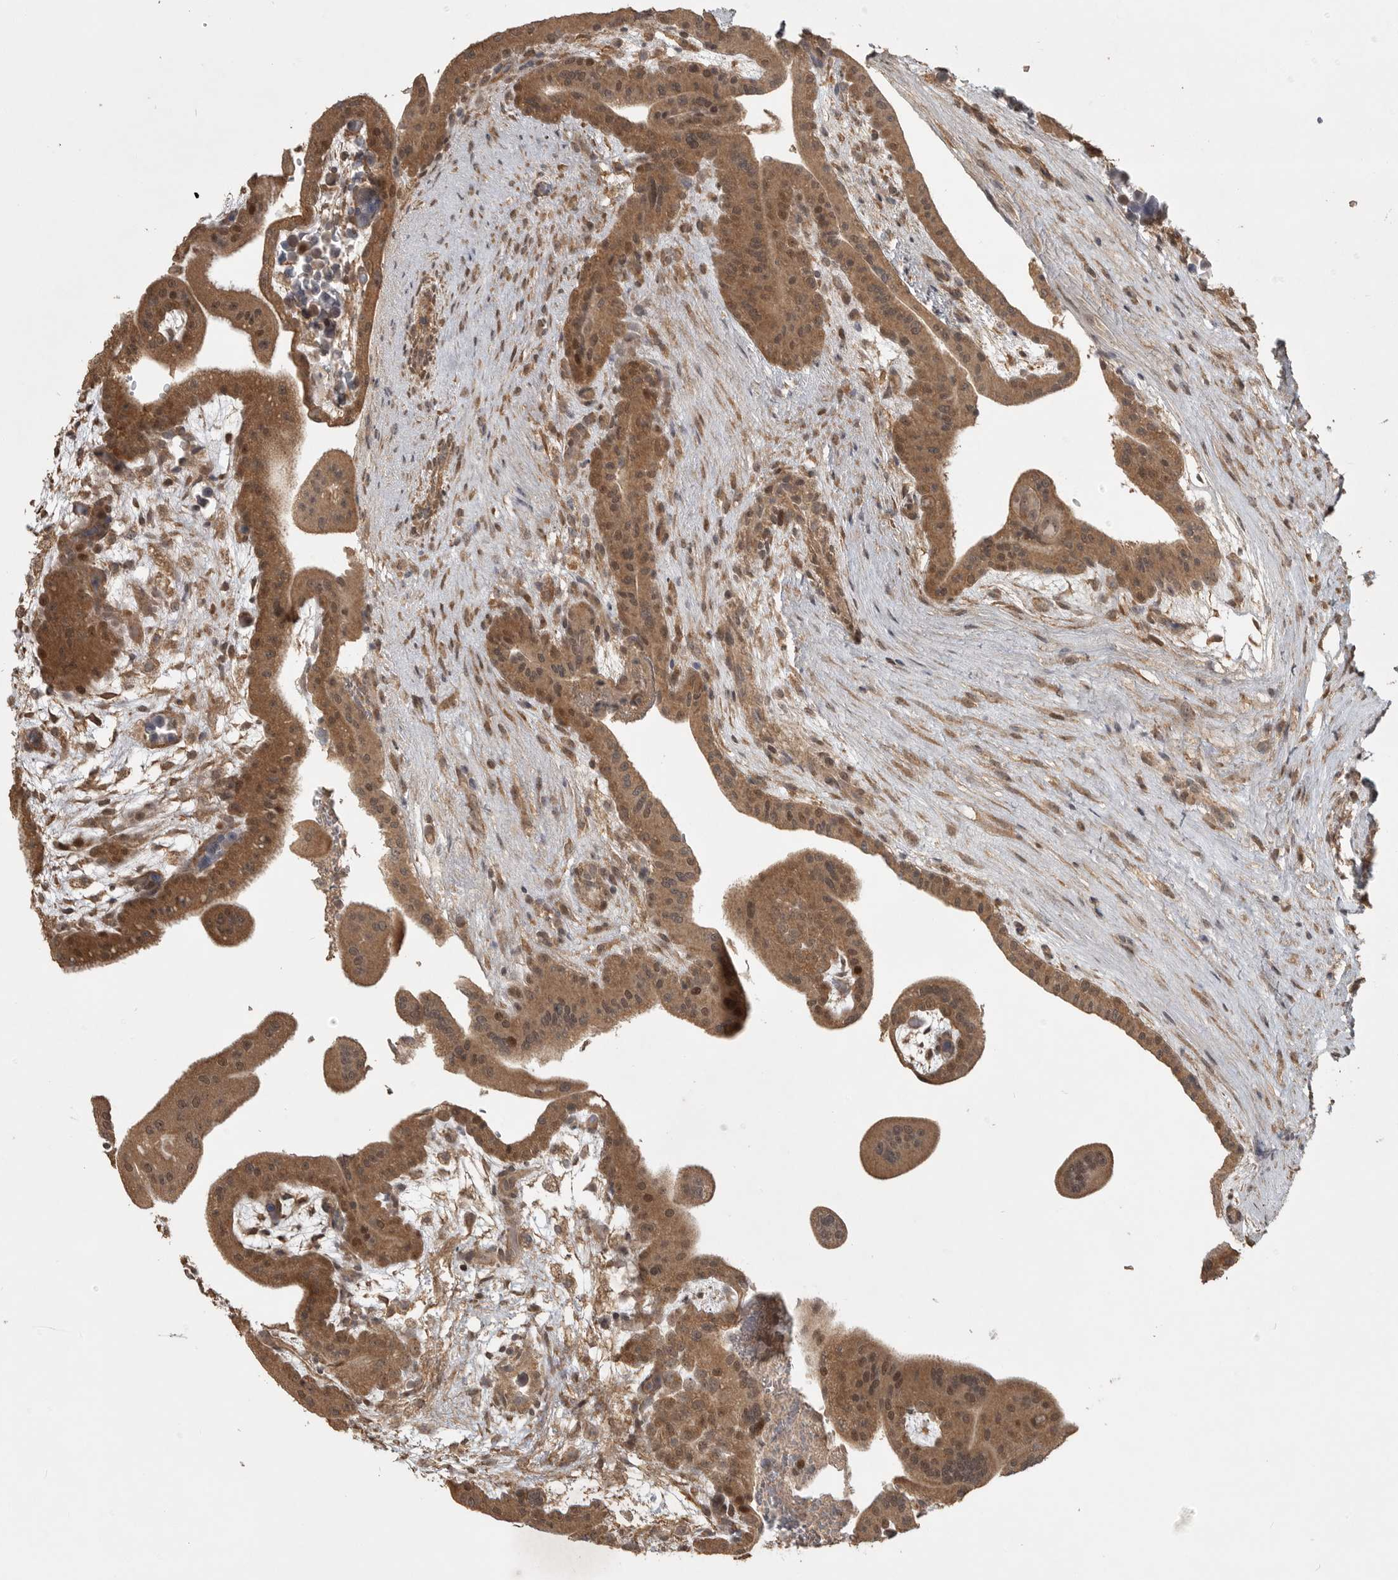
{"staining": {"intensity": "moderate", "quantity": ">75%", "location": "cytoplasmic/membranous,nuclear"}, "tissue": "placenta", "cell_type": "Decidual cells", "image_type": "normal", "snomed": [{"axis": "morphology", "description": "Normal tissue, NOS"}, {"axis": "topography", "description": "Placenta"}], "caption": "Protein expression analysis of normal placenta demonstrates moderate cytoplasmic/membranous,nuclear staining in about >75% of decidual cells.", "gene": "LLGL1", "patient": {"sex": "female", "age": 35}}